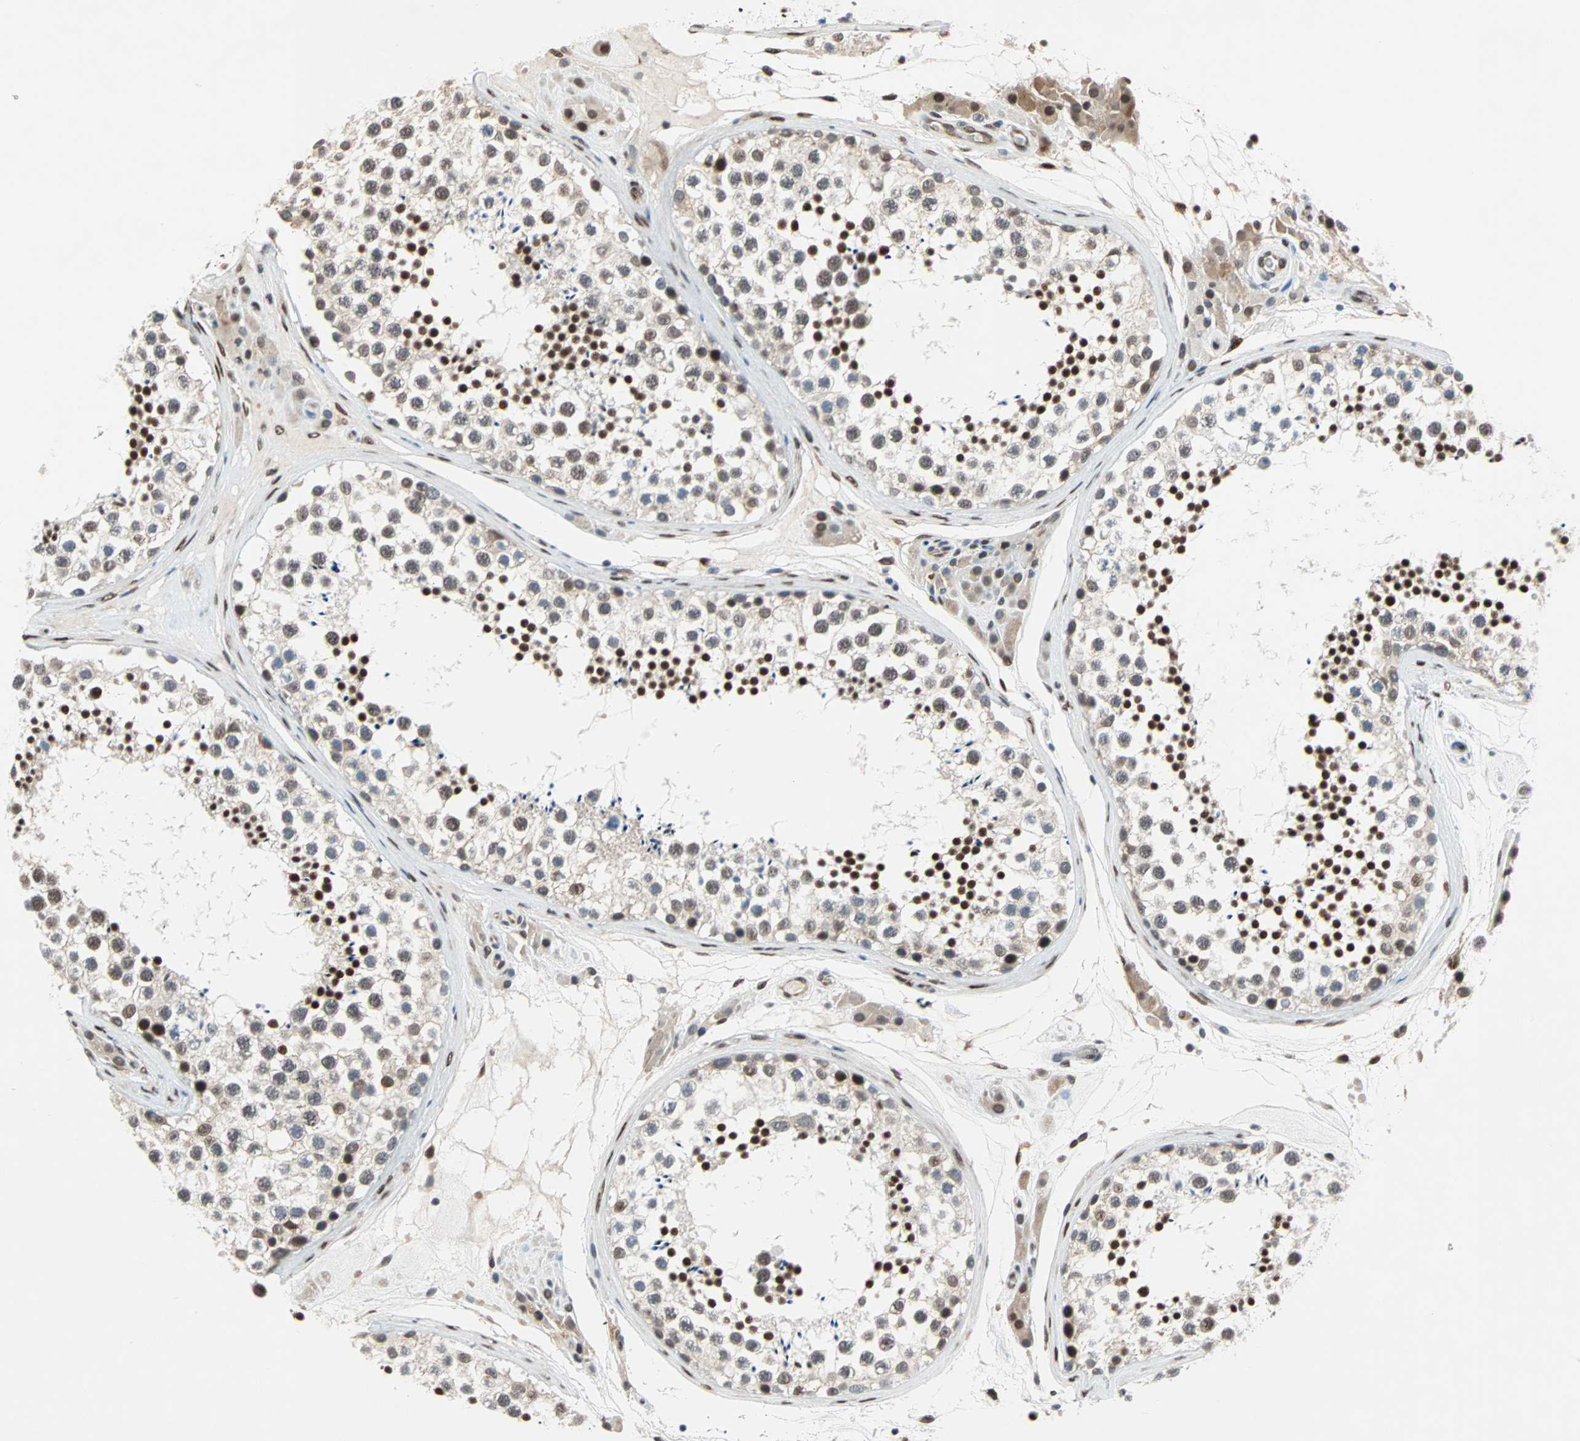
{"staining": {"intensity": "strong", "quantity": ">75%", "location": "cytoplasmic/membranous,nuclear"}, "tissue": "testis", "cell_type": "Cells in seminiferous ducts", "image_type": "normal", "snomed": [{"axis": "morphology", "description": "Normal tissue, NOS"}, {"axis": "topography", "description": "Testis"}], "caption": "DAB (3,3'-diaminobenzidine) immunohistochemical staining of normal human testis demonstrates strong cytoplasmic/membranous,nuclear protein positivity in approximately >75% of cells in seminiferous ducts.", "gene": "WWTR1", "patient": {"sex": "male", "age": 46}}